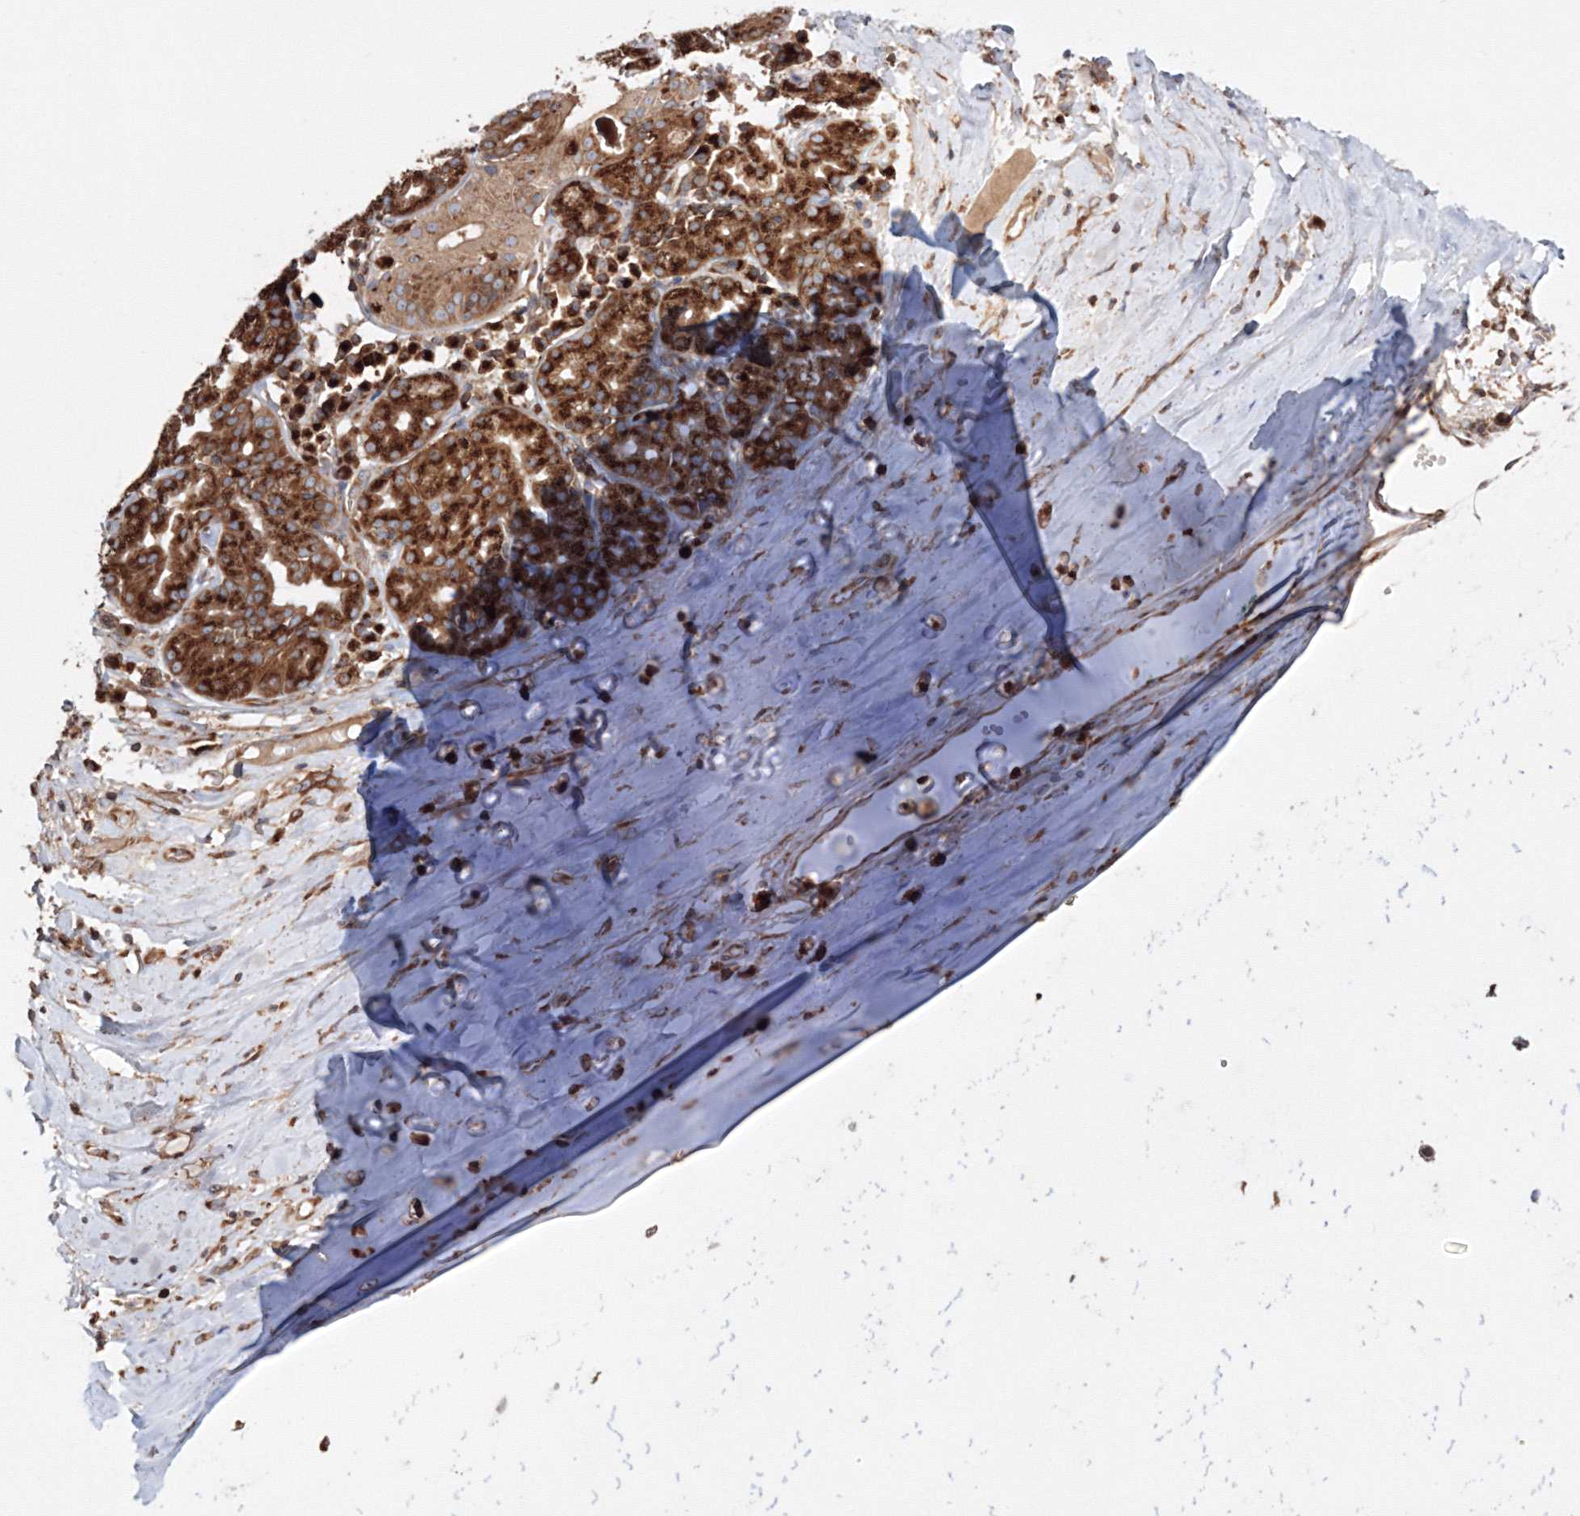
{"staining": {"intensity": "moderate", "quantity": "25%-75%", "location": "cytoplasmic/membranous"}, "tissue": "adipose tissue", "cell_type": "Adipocytes", "image_type": "normal", "snomed": [{"axis": "morphology", "description": "Normal tissue, NOS"}, {"axis": "morphology", "description": "Basal cell carcinoma"}, {"axis": "topography", "description": "Cartilage tissue"}, {"axis": "topography", "description": "Nasopharynx"}, {"axis": "topography", "description": "Oral tissue"}], "caption": "This micrograph reveals immunohistochemistry (IHC) staining of benign adipose tissue, with medium moderate cytoplasmic/membranous positivity in approximately 25%-75% of adipocytes.", "gene": "ARCN1", "patient": {"sex": "female", "age": 77}}